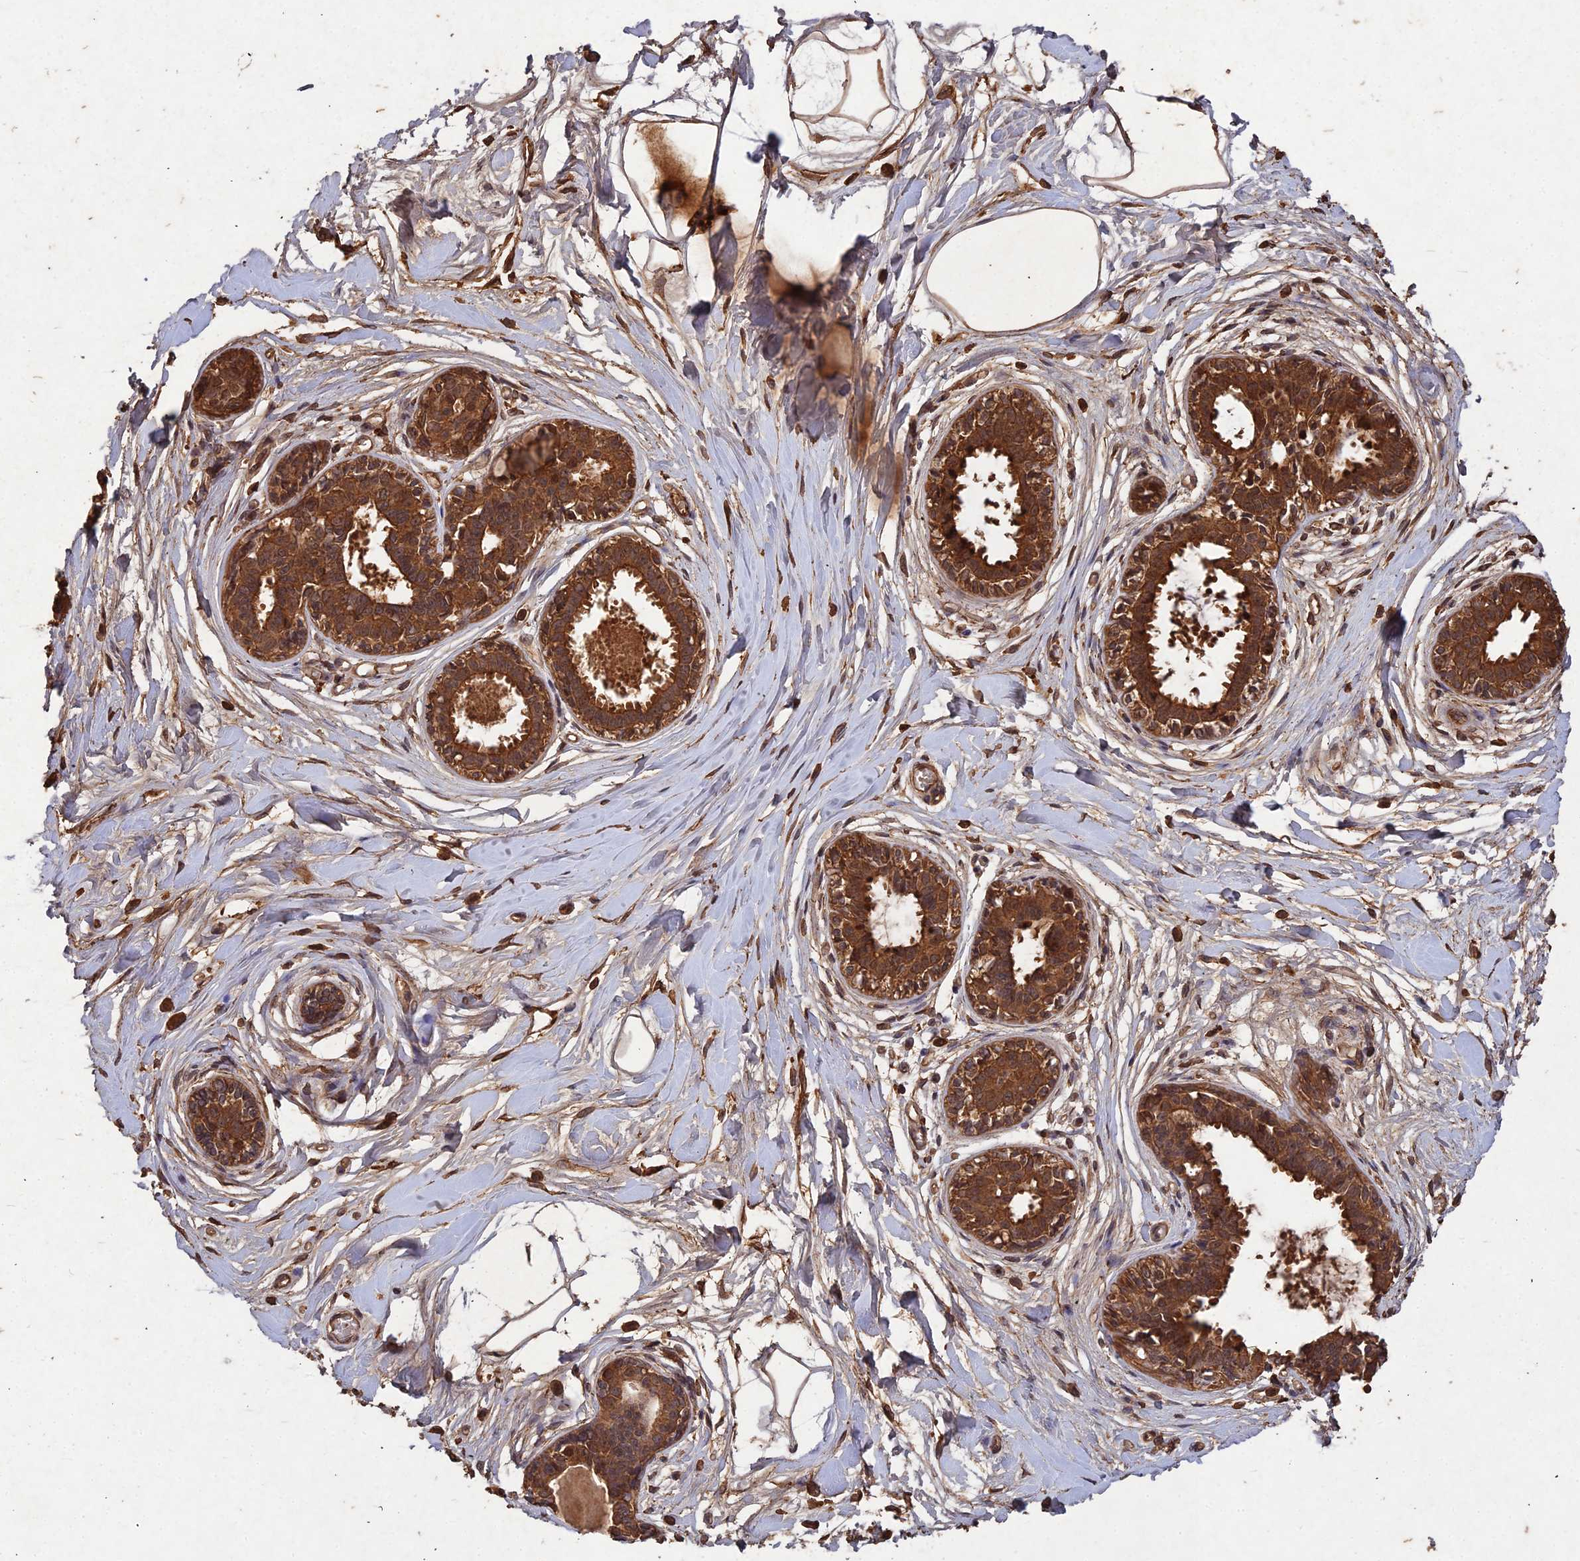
{"staining": {"intensity": "moderate", "quantity": ">75%", "location": "cytoplasmic/membranous"}, "tissue": "breast", "cell_type": "Adipocytes", "image_type": "normal", "snomed": [{"axis": "morphology", "description": "Normal tissue, NOS"}, {"axis": "topography", "description": "Breast"}], "caption": "High-magnification brightfield microscopy of normal breast stained with DAB (3,3'-diaminobenzidine) (brown) and counterstained with hematoxylin (blue). adipocytes exhibit moderate cytoplasmic/membranous positivity is present in about>75% of cells.", "gene": "SYMPK", "patient": {"sex": "female", "age": 45}}